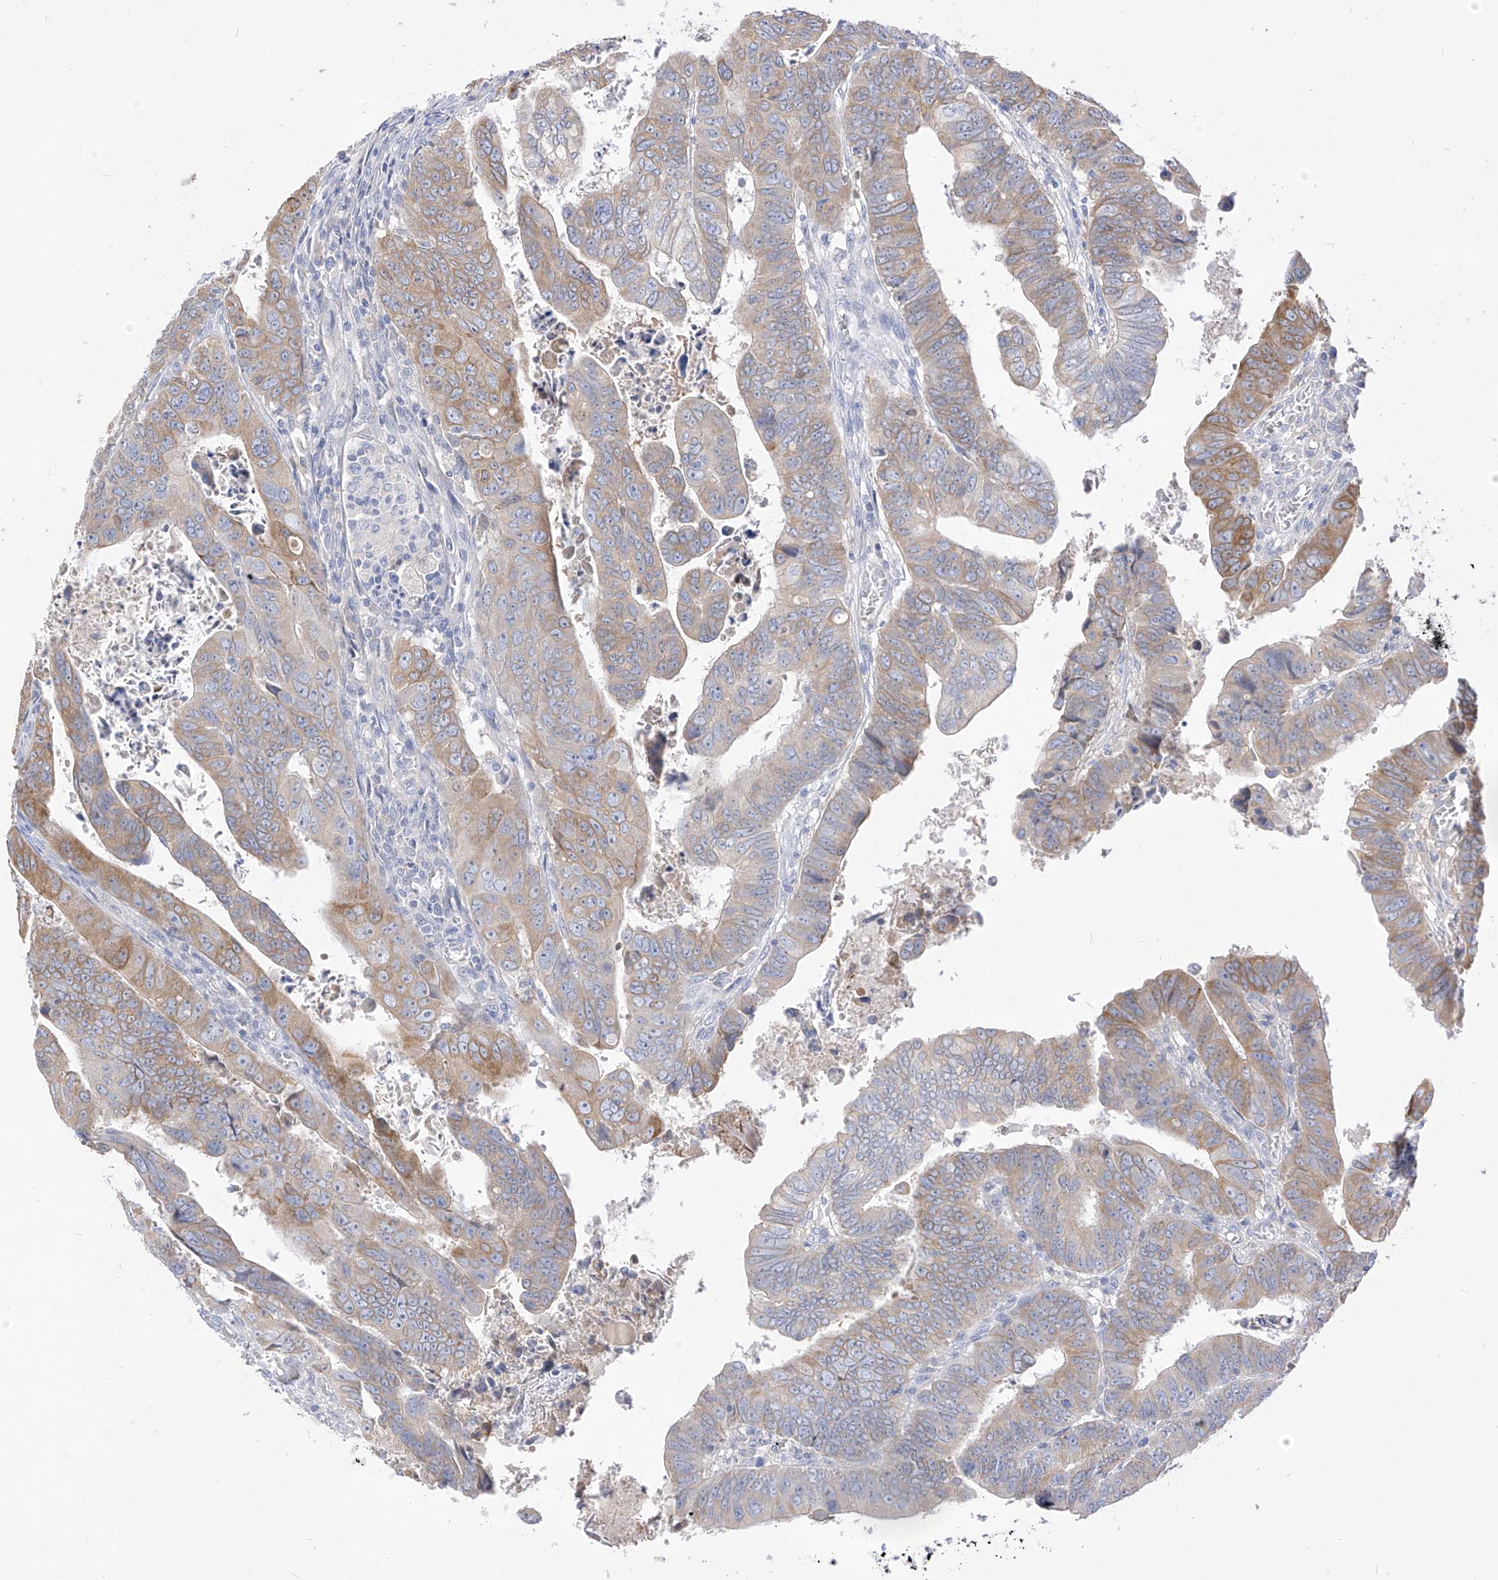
{"staining": {"intensity": "moderate", "quantity": ">75%", "location": "cytoplasmic/membranous"}, "tissue": "colorectal cancer", "cell_type": "Tumor cells", "image_type": "cancer", "snomed": [{"axis": "morphology", "description": "Normal tissue, NOS"}, {"axis": "morphology", "description": "Adenocarcinoma, NOS"}, {"axis": "topography", "description": "Rectum"}], "caption": "Colorectal cancer stained for a protein (brown) exhibits moderate cytoplasmic/membranous positive expression in about >75% of tumor cells.", "gene": "RASA2", "patient": {"sex": "female", "age": 65}}